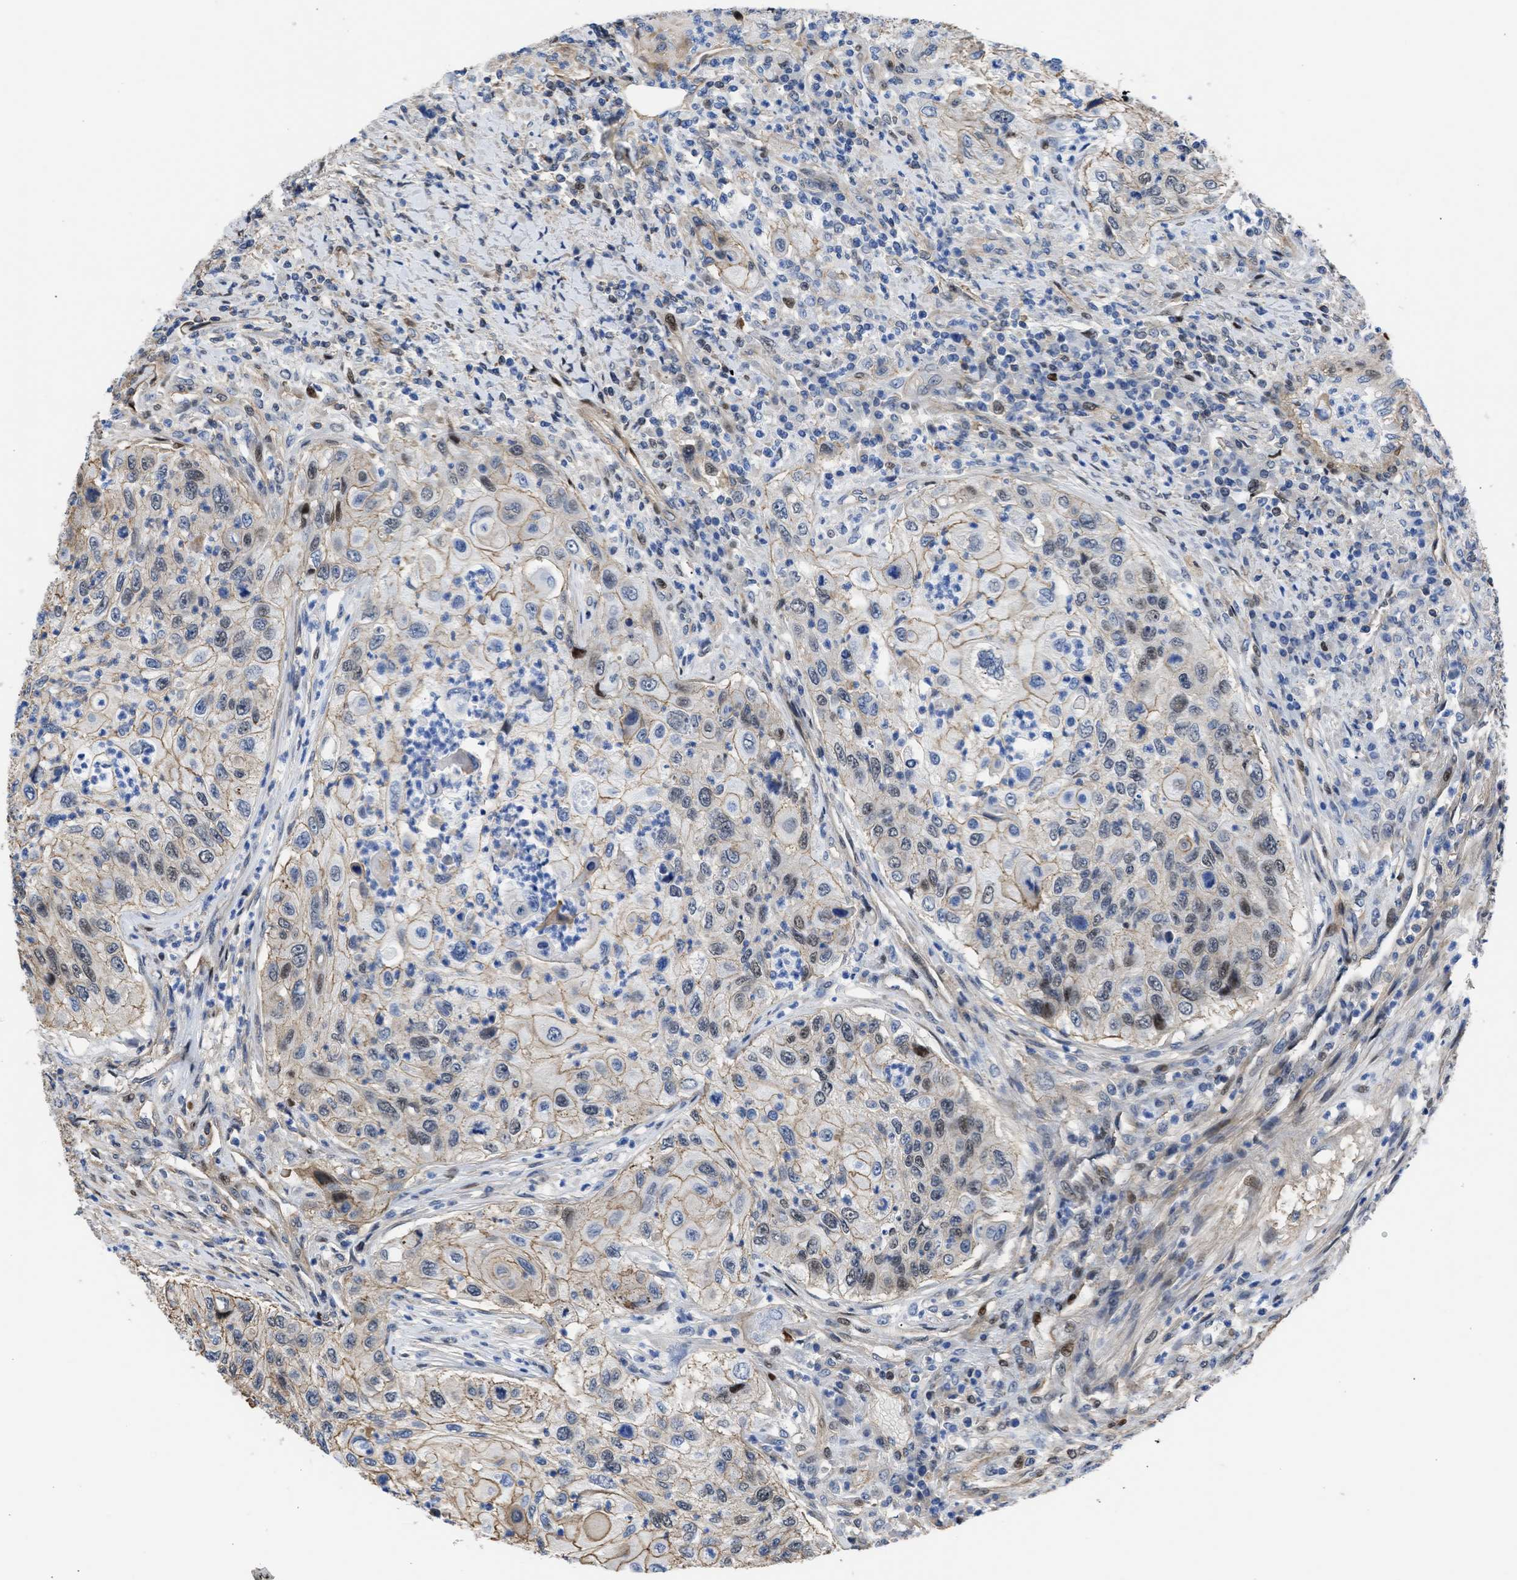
{"staining": {"intensity": "moderate", "quantity": "<25%", "location": "cytoplasmic/membranous,nuclear"}, "tissue": "urothelial cancer", "cell_type": "Tumor cells", "image_type": "cancer", "snomed": [{"axis": "morphology", "description": "Urothelial carcinoma, High grade"}, {"axis": "topography", "description": "Urinary bladder"}], "caption": "Immunohistochemical staining of urothelial cancer displays moderate cytoplasmic/membranous and nuclear protein expression in about <25% of tumor cells.", "gene": "MAS1L", "patient": {"sex": "female", "age": 60}}